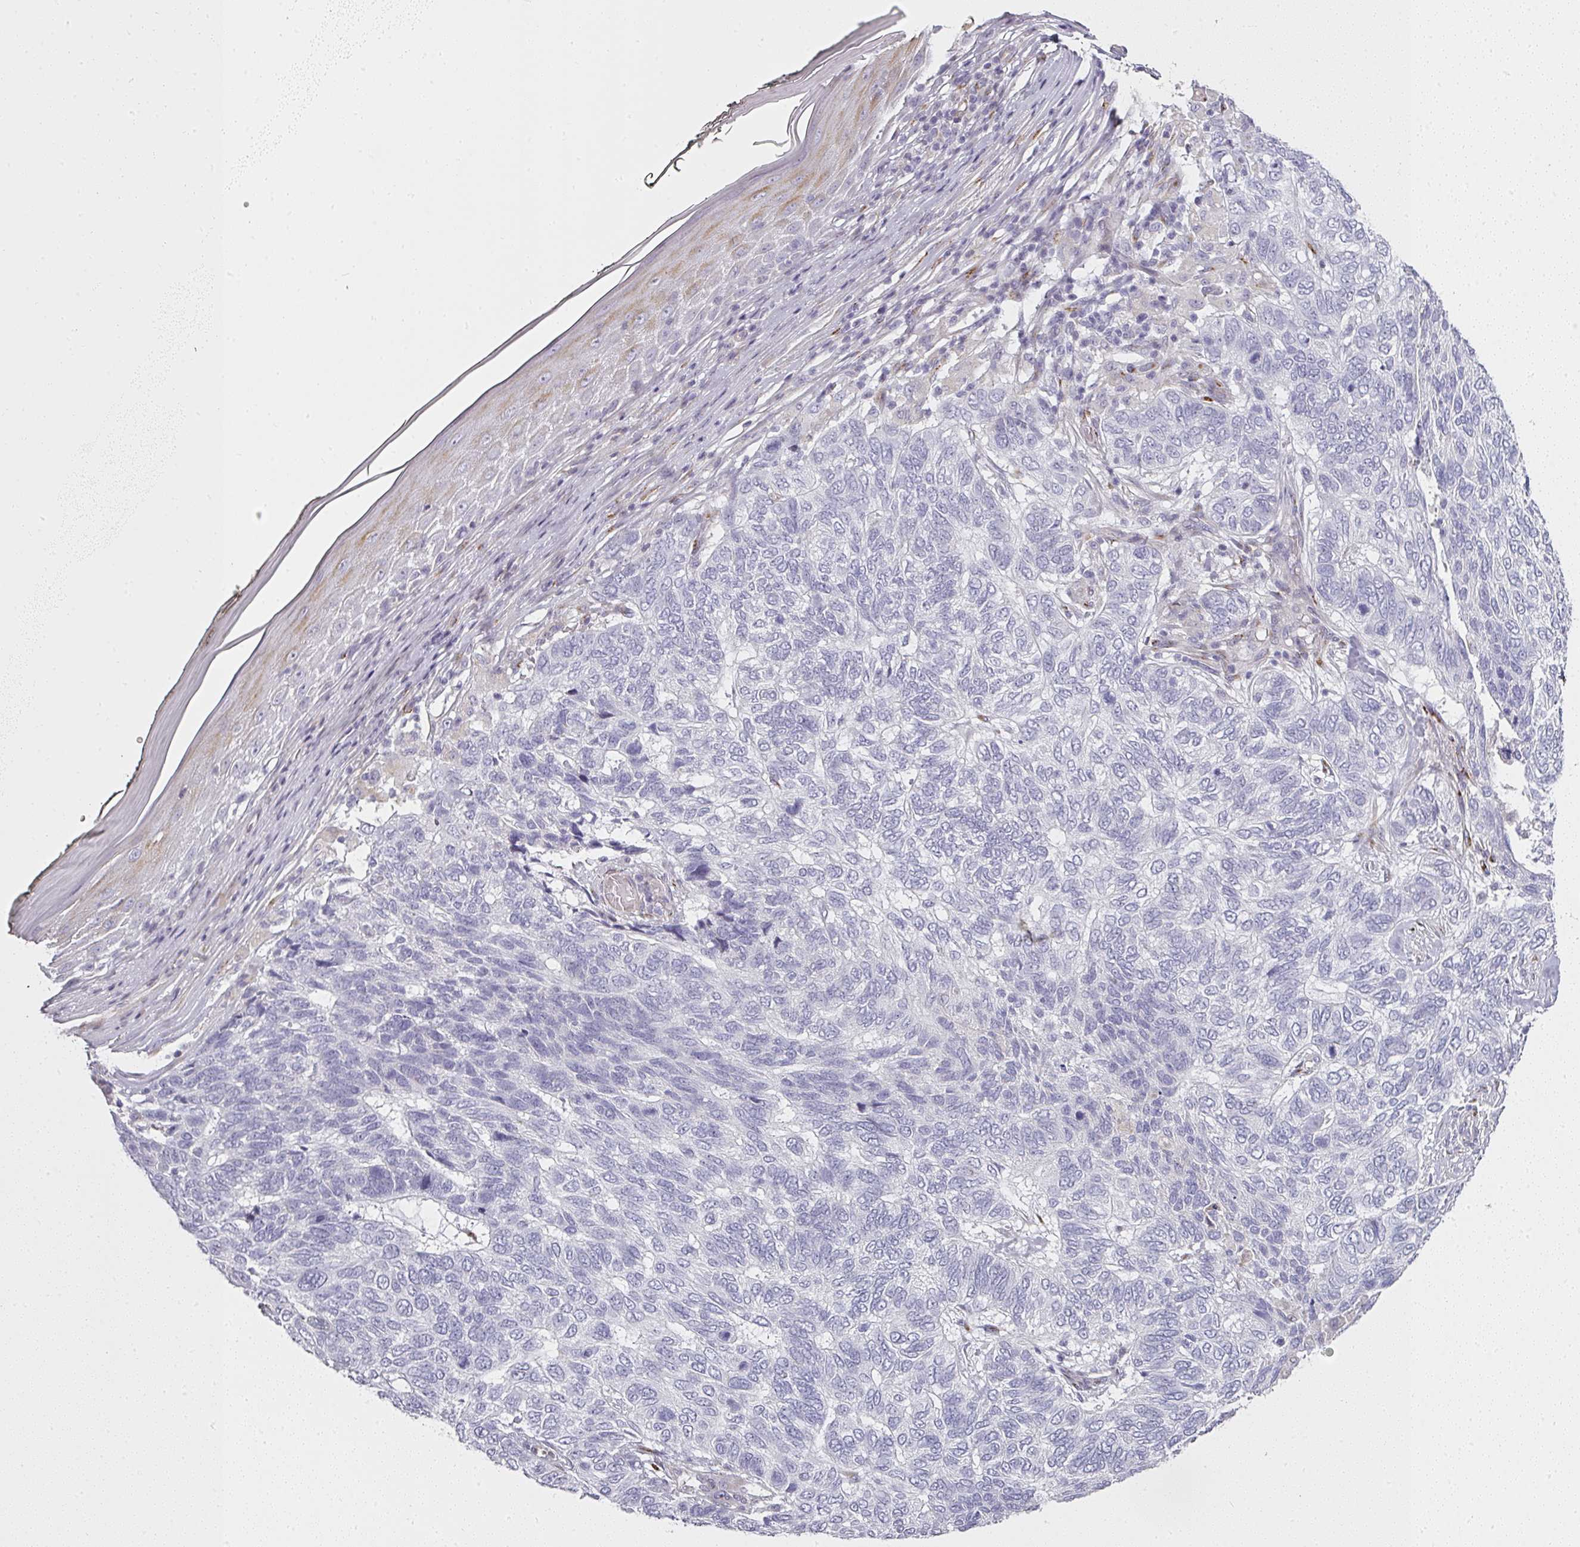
{"staining": {"intensity": "negative", "quantity": "none", "location": "none"}, "tissue": "skin cancer", "cell_type": "Tumor cells", "image_type": "cancer", "snomed": [{"axis": "morphology", "description": "Basal cell carcinoma"}, {"axis": "topography", "description": "Skin"}], "caption": "This is an immunohistochemistry photomicrograph of basal cell carcinoma (skin). There is no staining in tumor cells.", "gene": "ATP8B2", "patient": {"sex": "female", "age": 65}}